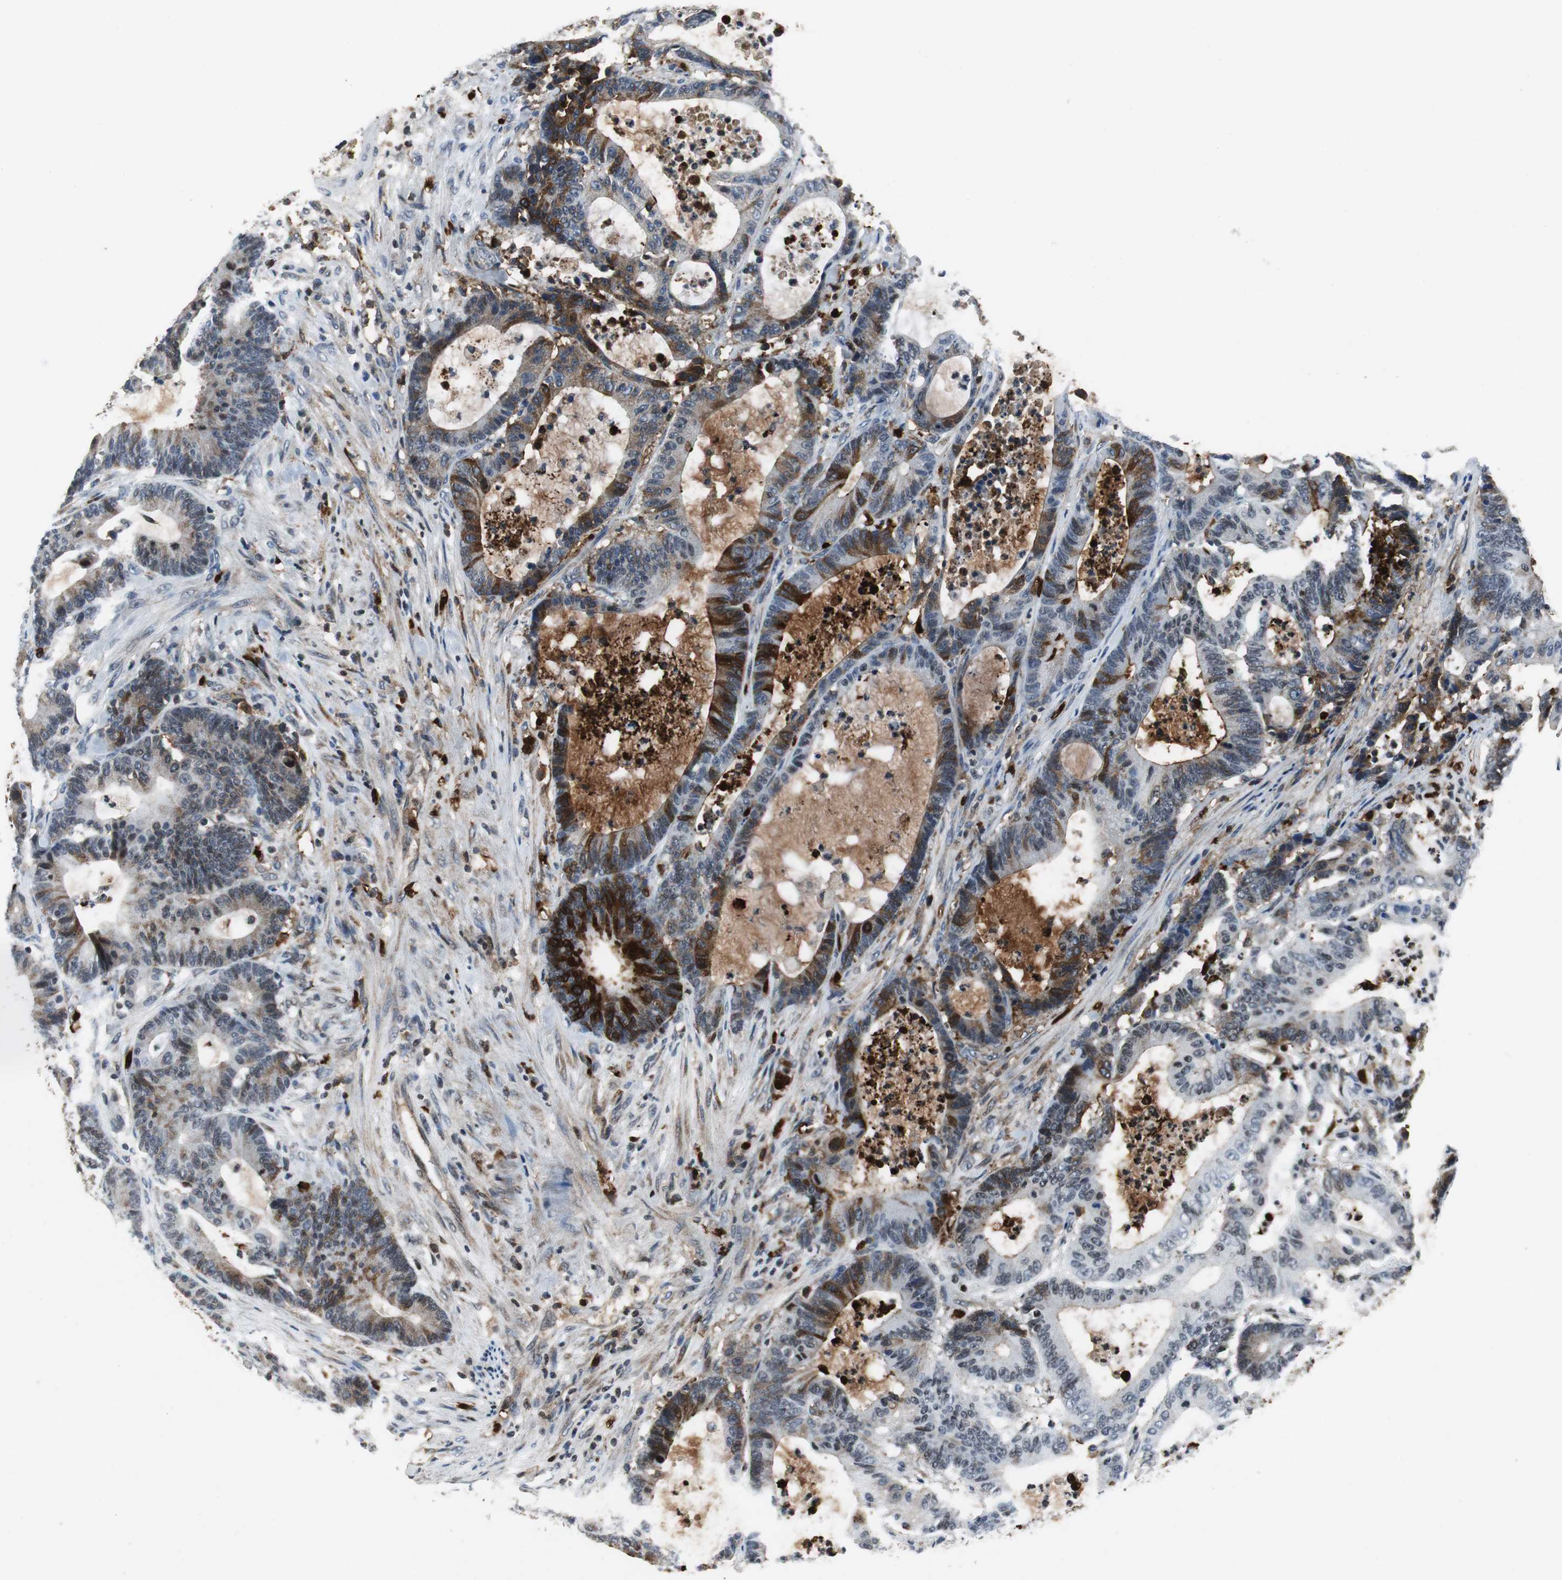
{"staining": {"intensity": "moderate", "quantity": "25%-75%", "location": "cytoplasmic/membranous,nuclear"}, "tissue": "colorectal cancer", "cell_type": "Tumor cells", "image_type": "cancer", "snomed": [{"axis": "morphology", "description": "Adenocarcinoma, NOS"}, {"axis": "topography", "description": "Colon"}], "caption": "Colorectal adenocarcinoma stained for a protein exhibits moderate cytoplasmic/membranous and nuclear positivity in tumor cells. Nuclei are stained in blue.", "gene": "ORM1", "patient": {"sex": "female", "age": 84}}